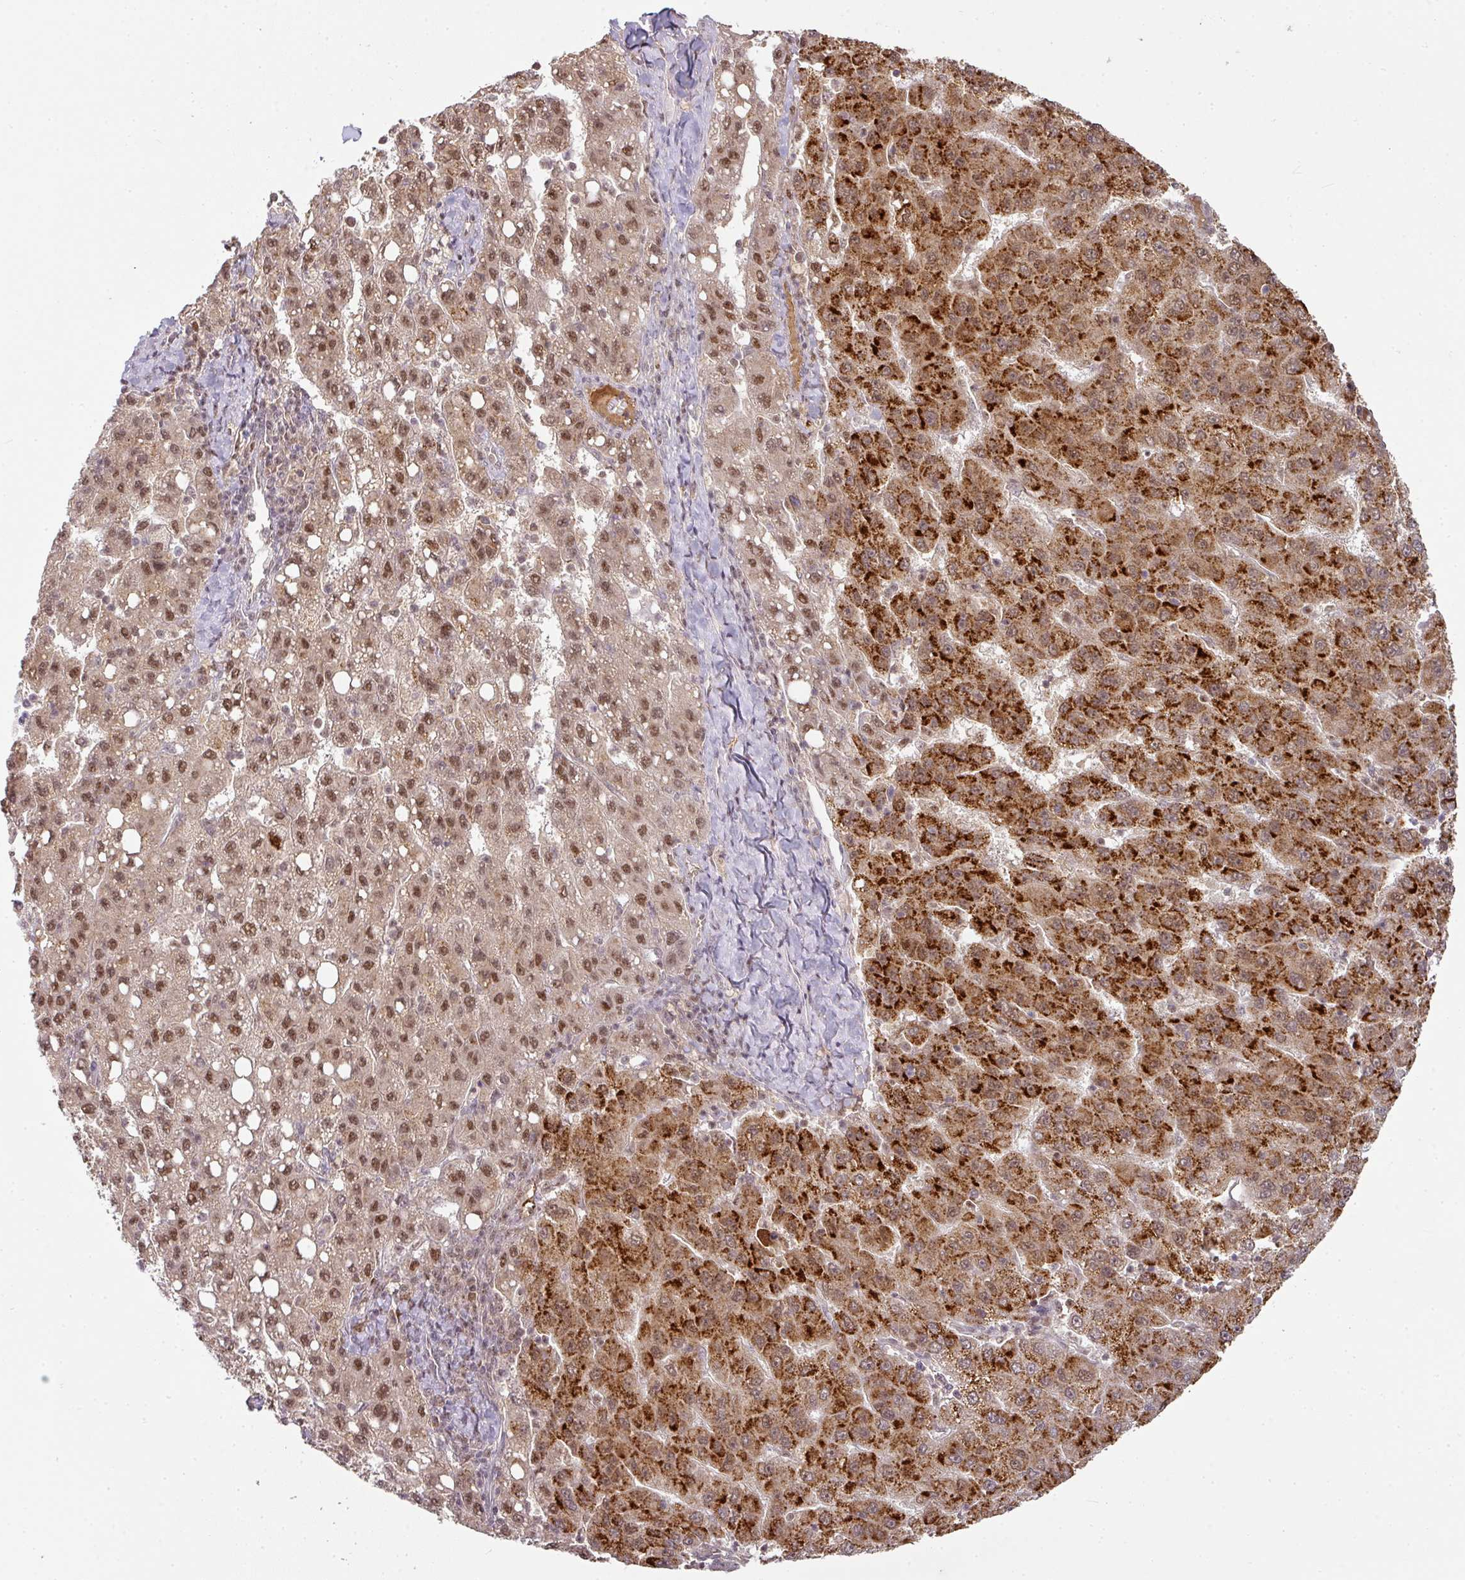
{"staining": {"intensity": "strong", "quantity": ">75%", "location": "cytoplasmic/membranous,nuclear"}, "tissue": "liver cancer", "cell_type": "Tumor cells", "image_type": "cancer", "snomed": [{"axis": "morphology", "description": "Carcinoma, Hepatocellular, NOS"}, {"axis": "topography", "description": "Liver"}], "caption": "Liver cancer (hepatocellular carcinoma) tissue shows strong cytoplasmic/membranous and nuclear positivity in about >75% of tumor cells", "gene": "RANBP9", "patient": {"sex": "female", "age": 82}}